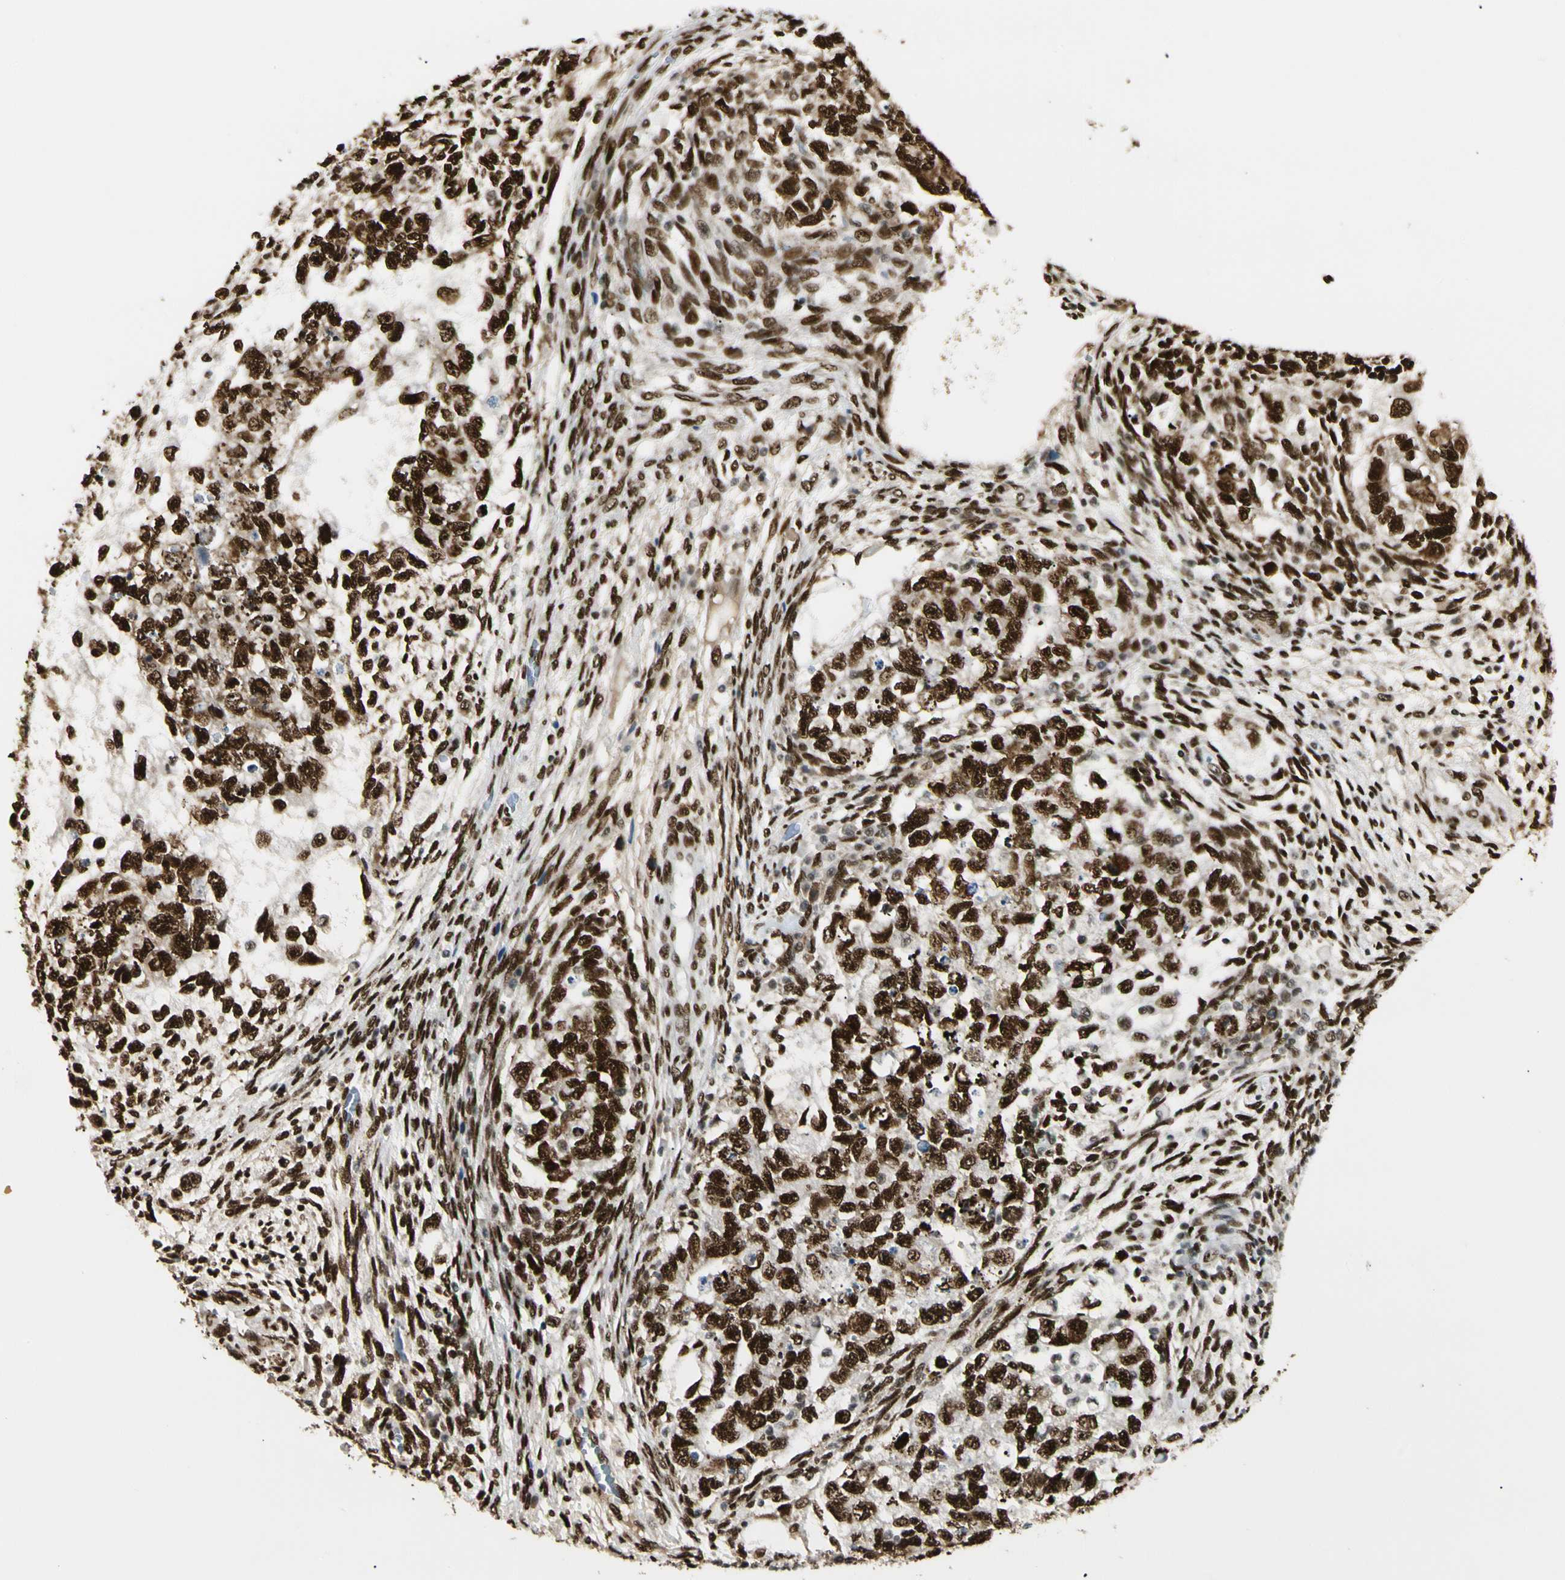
{"staining": {"intensity": "strong", "quantity": ">75%", "location": "nuclear"}, "tissue": "testis cancer", "cell_type": "Tumor cells", "image_type": "cancer", "snomed": [{"axis": "morphology", "description": "Normal tissue, NOS"}, {"axis": "morphology", "description": "Carcinoma, Embryonal, NOS"}, {"axis": "topography", "description": "Testis"}], "caption": "Strong nuclear expression for a protein is seen in about >75% of tumor cells of embryonal carcinoma (testis) using immunohistochemistry.", "gene": "FUS", "patient": {"sex": "male", "age": 36}}